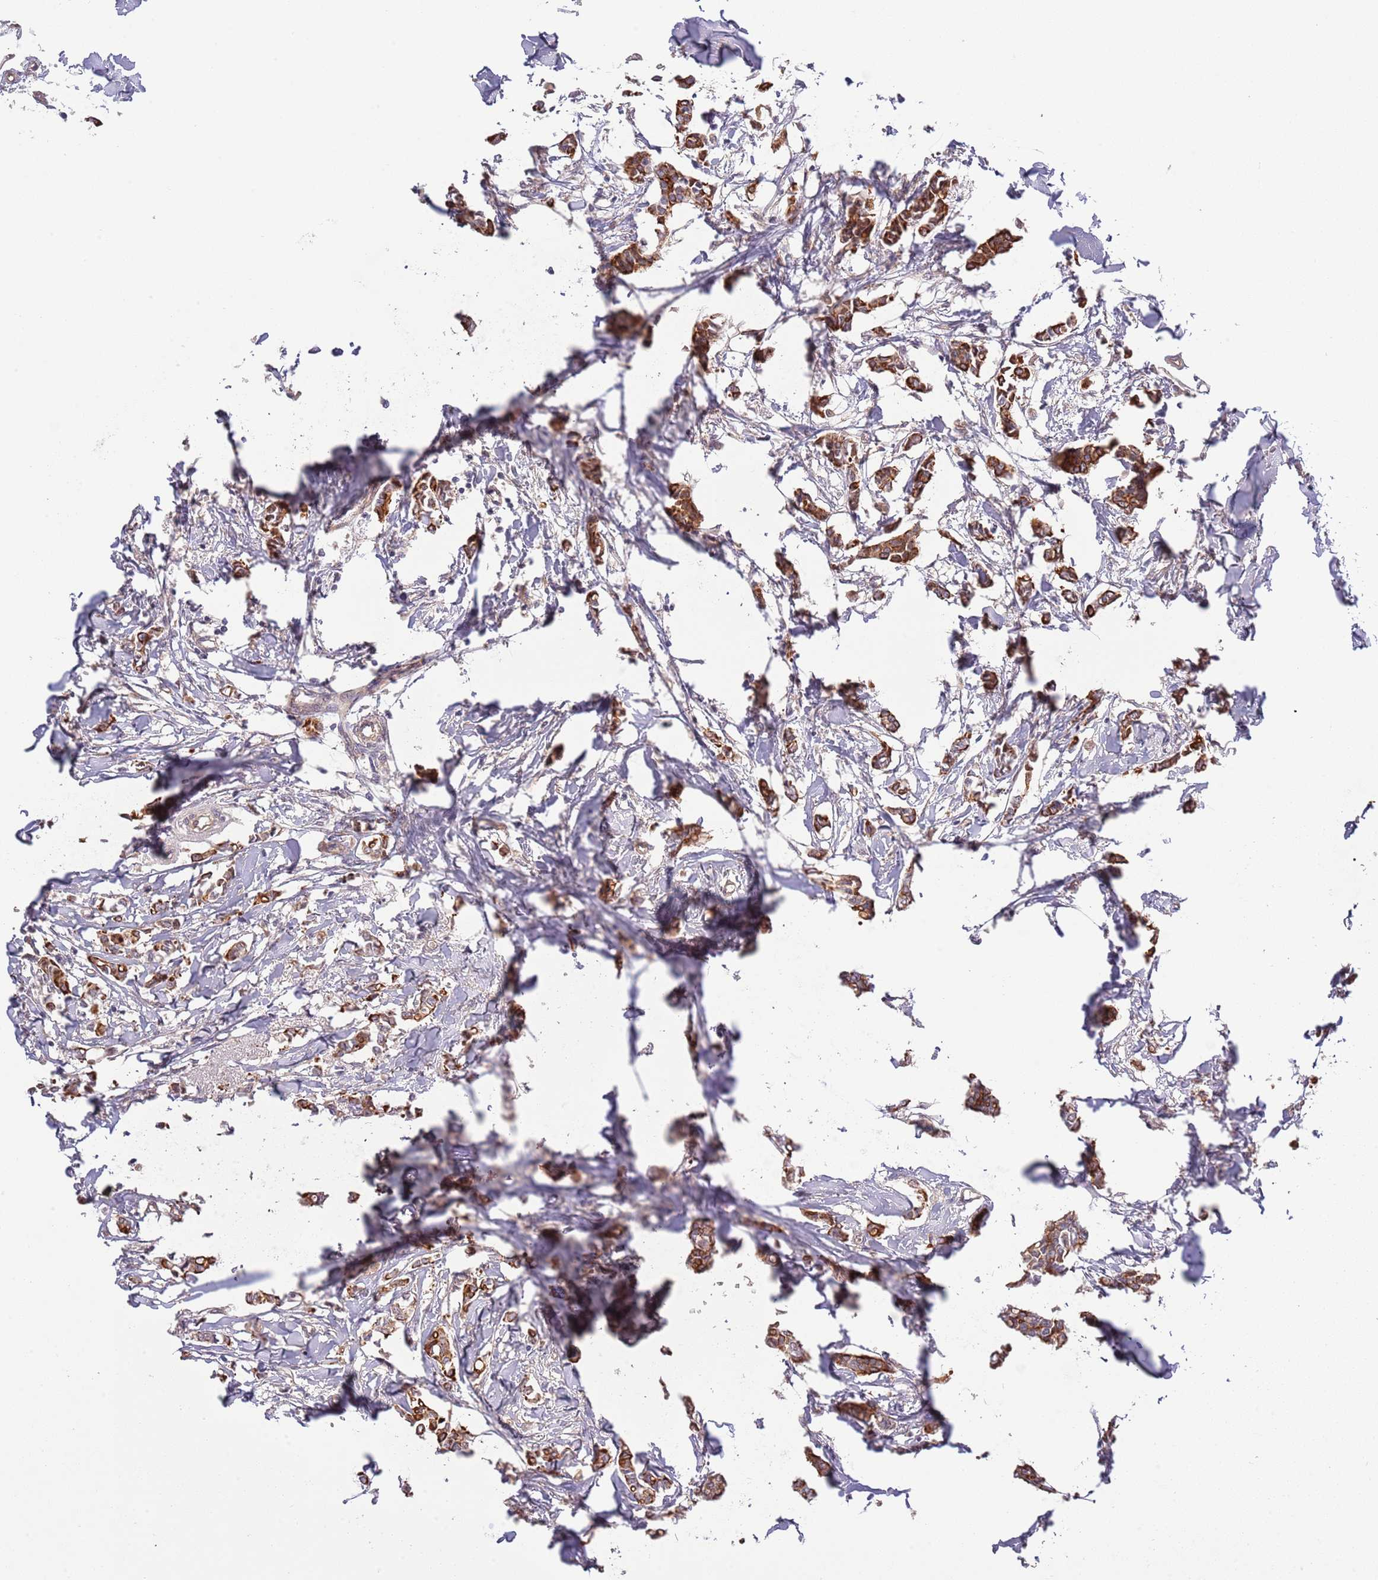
{"staining": {"intensity": "moderate", "quantity": ">75%", "location": "cytoplasmic/membranous"}, "tissue": "breast cancer", "cell_type": "Tumor cells", "image_type": "cancer", "snomed": [{"axis": "morphology", "description": "Duct carcinoma"}, {"axis": "topography", "description": "Breast"}], "caption": "High-power microscopy captured an immunohistochemistry (IHC) histopathology image of breast cancer (intraductal carcinoma), revealing moderate cytoplasmic/membranous positivity in approximately >75% of tumor cells. The staining was performed using DAB, with brown indicating positive protein expression. Nuclei are stained blue with hematoxylin.", "gene": "LIPJ", "patient": {"sex": "female", "age": 41}}